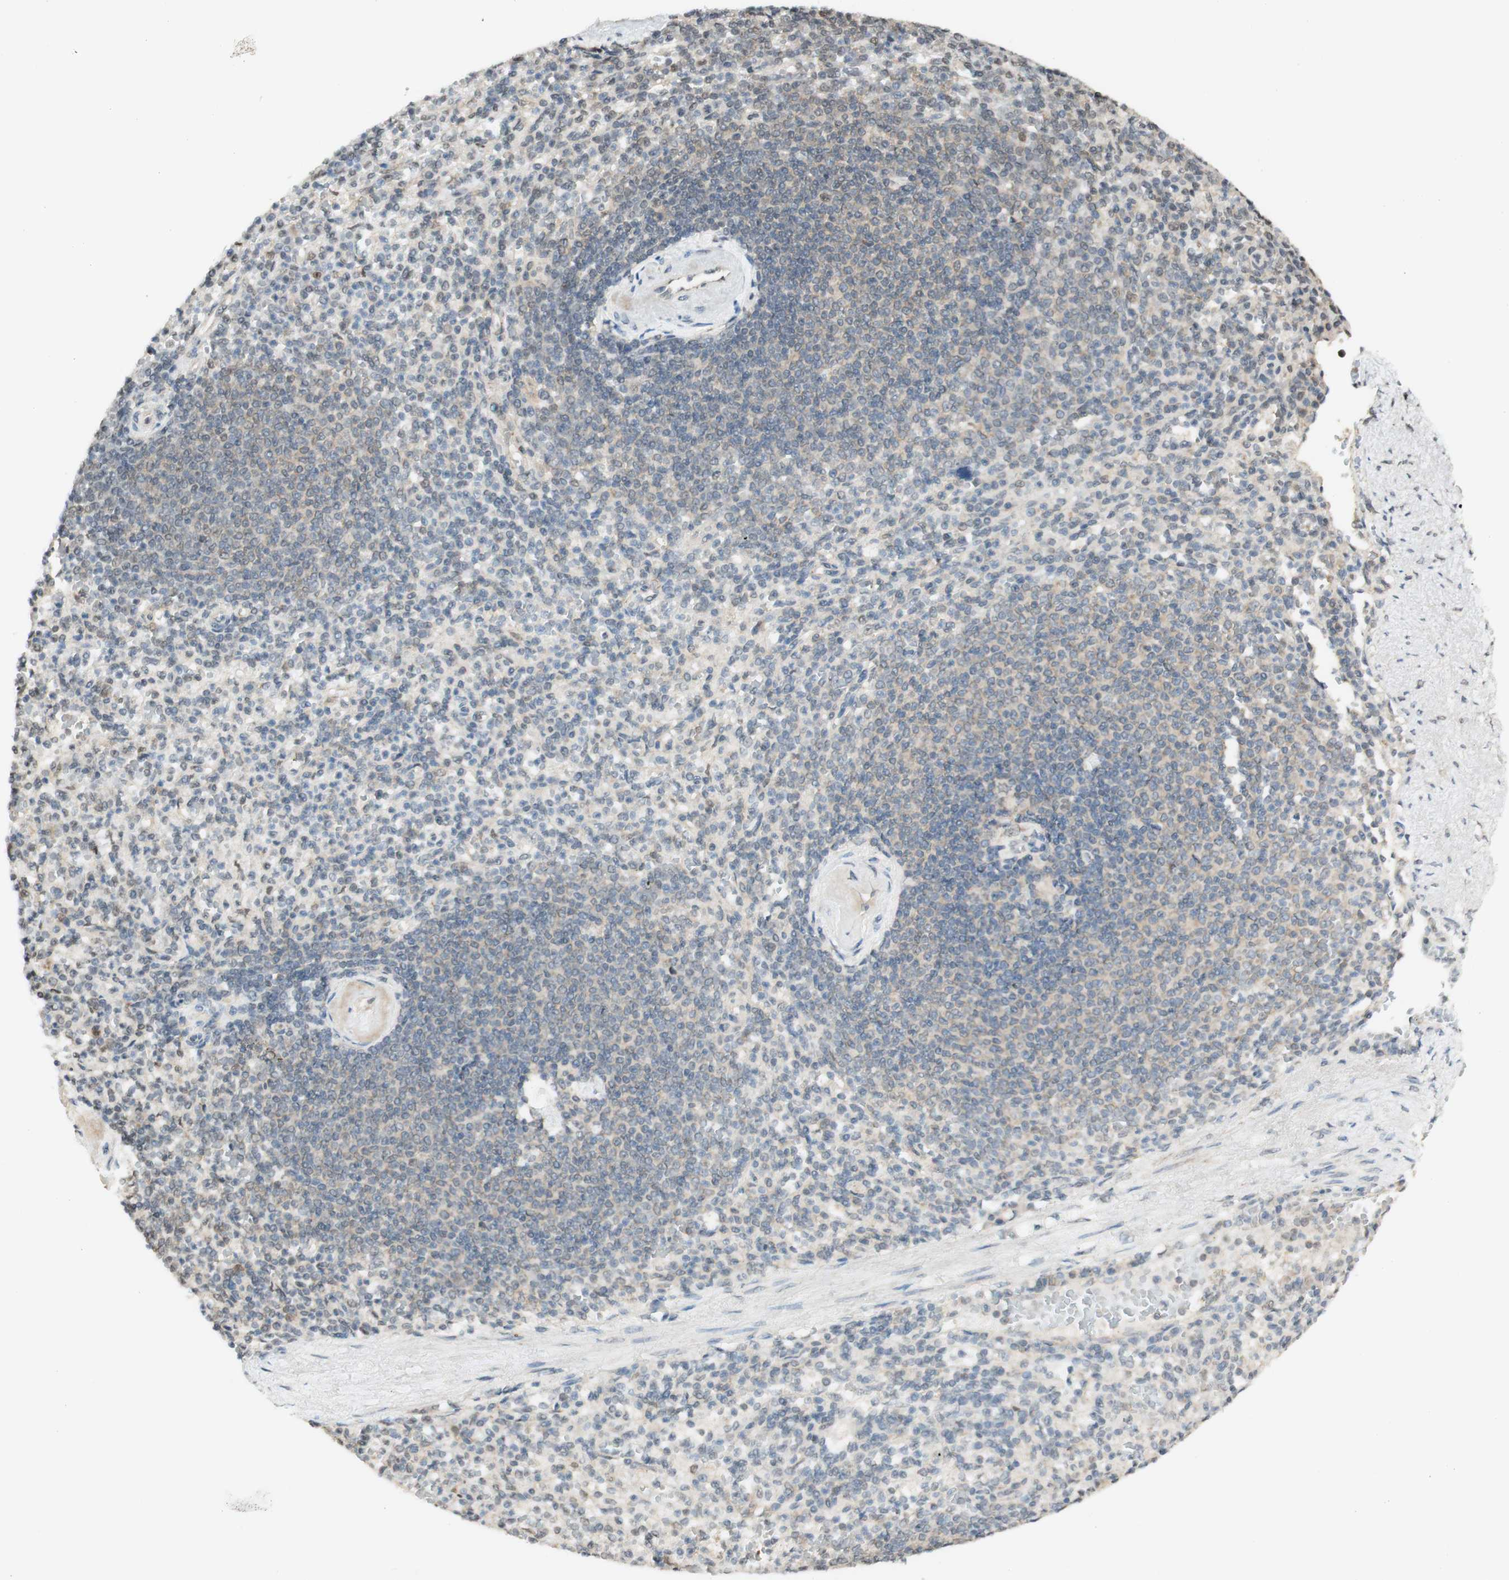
{"staining": {"intensity": "weak", "quantity": "25%-75%", "location": "cytoplasmic/membranous,nuclear"}, "tissue": "spleen", "cell_type": "Cells in red pulp", "image_type": "normal", "snomed": [{"axis": "morphology", "description": "Normal tissue, NOS"}, {"axis": "topography", "description": "Spleen"}], "caption": "Protein staining of benign spleen reveals weak cytoplasmic/membranous,nuclear positivity in approximately 25%-75% of cells in red pulp. The protein is shown in brown color, while the nuclei are stained blue.", "gene": "SPINT2", "patient": {"sex": "female", "age": 74}}